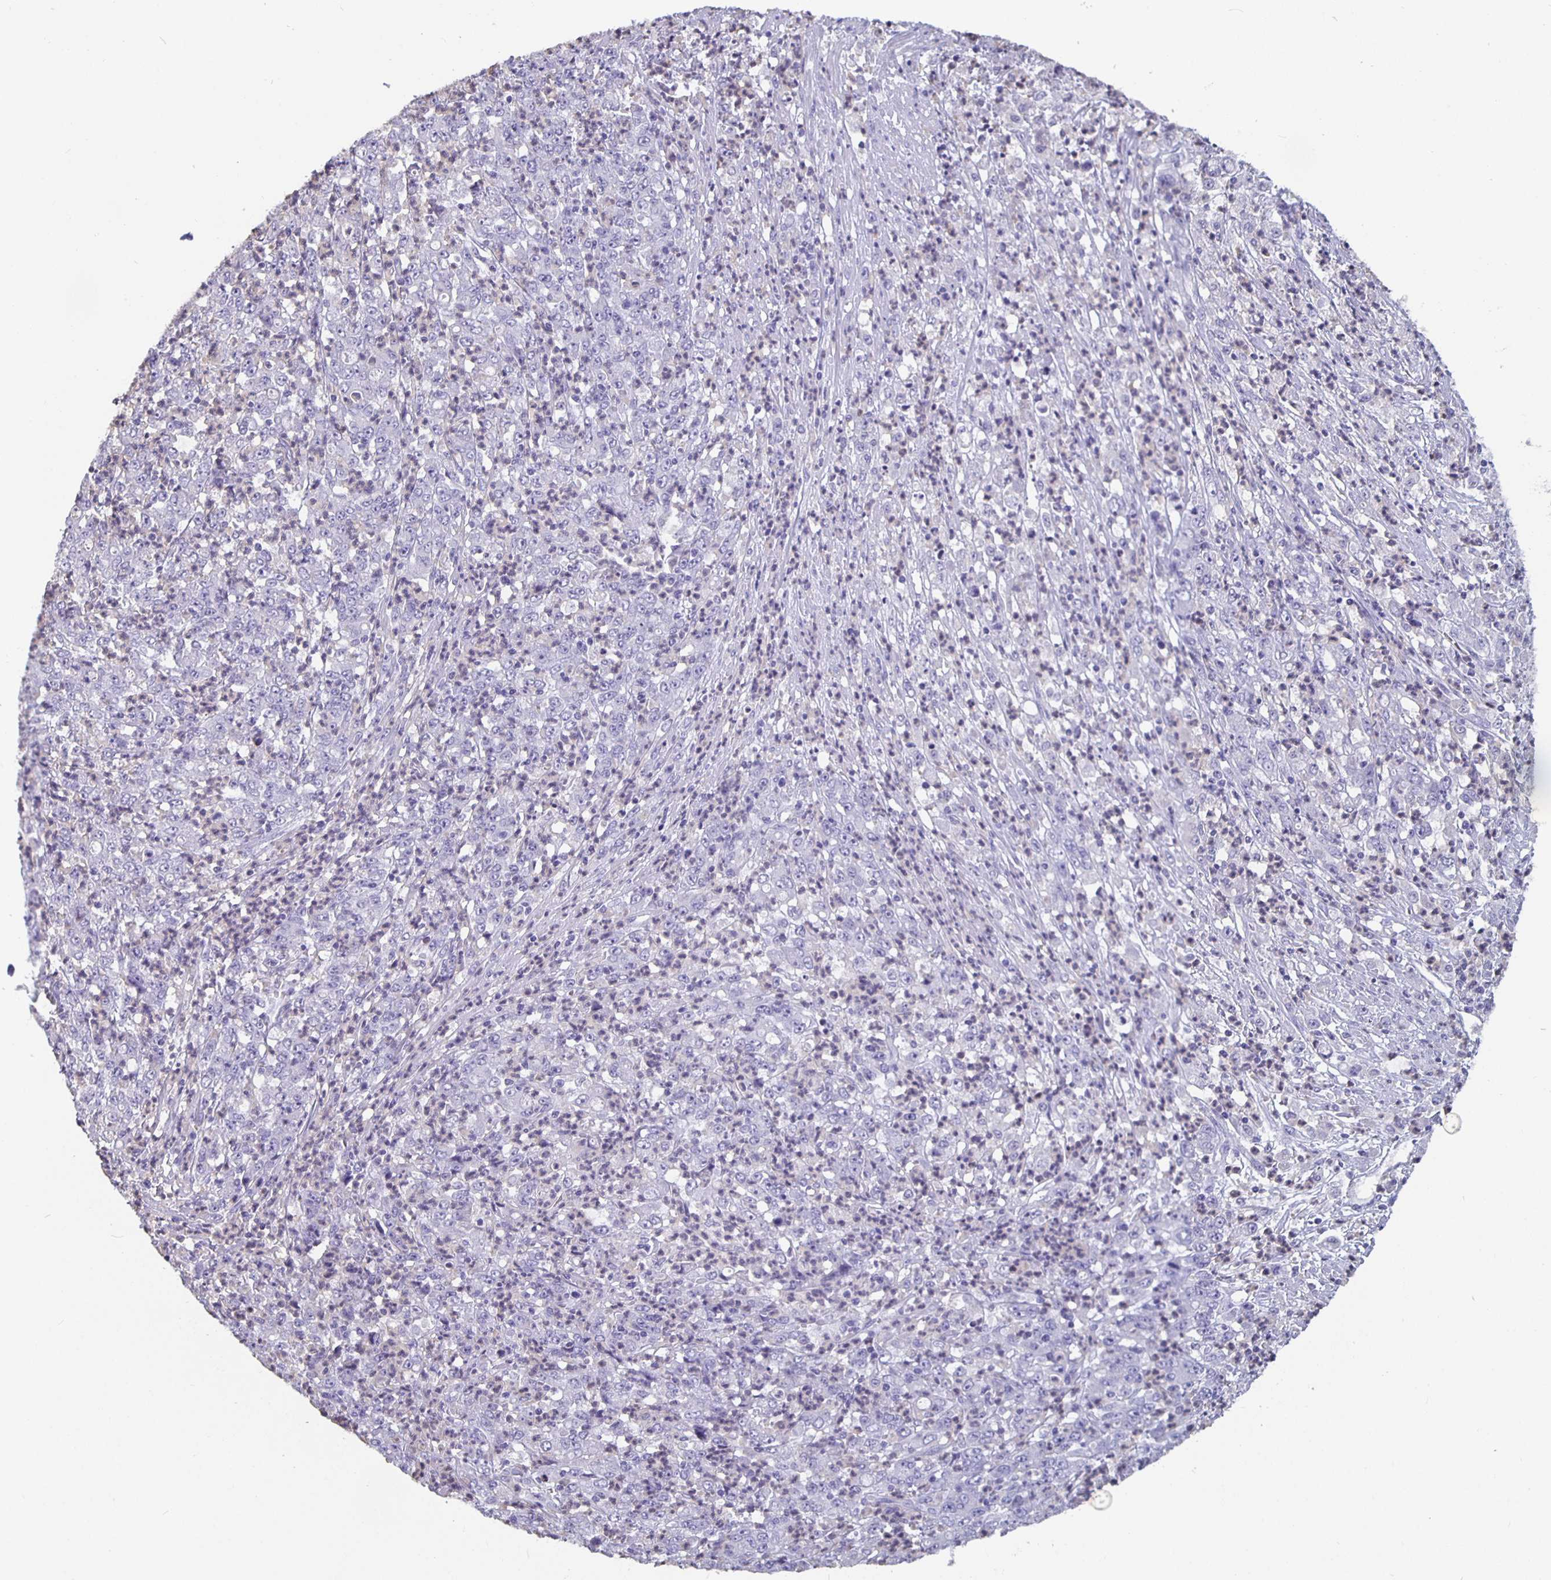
{"staining": {"intensity": "negative", "quantity": "none", "location": "none"}, "tissue": "stomach cancer", "cell_type": "Tumor cells", "image_type": "cancer", "snomed": [{"axis": "morphology", "description": "Adenocarcinoma, NOS"}, {"axis": "topography", "description": "Stomach, lower"}], "caption": "Micrograph shows no significant protein staining in tumor cells of adenocarcinoma (stomach).", "gene": "GPX4", "patient": {"sex": "female", "age": 71}}